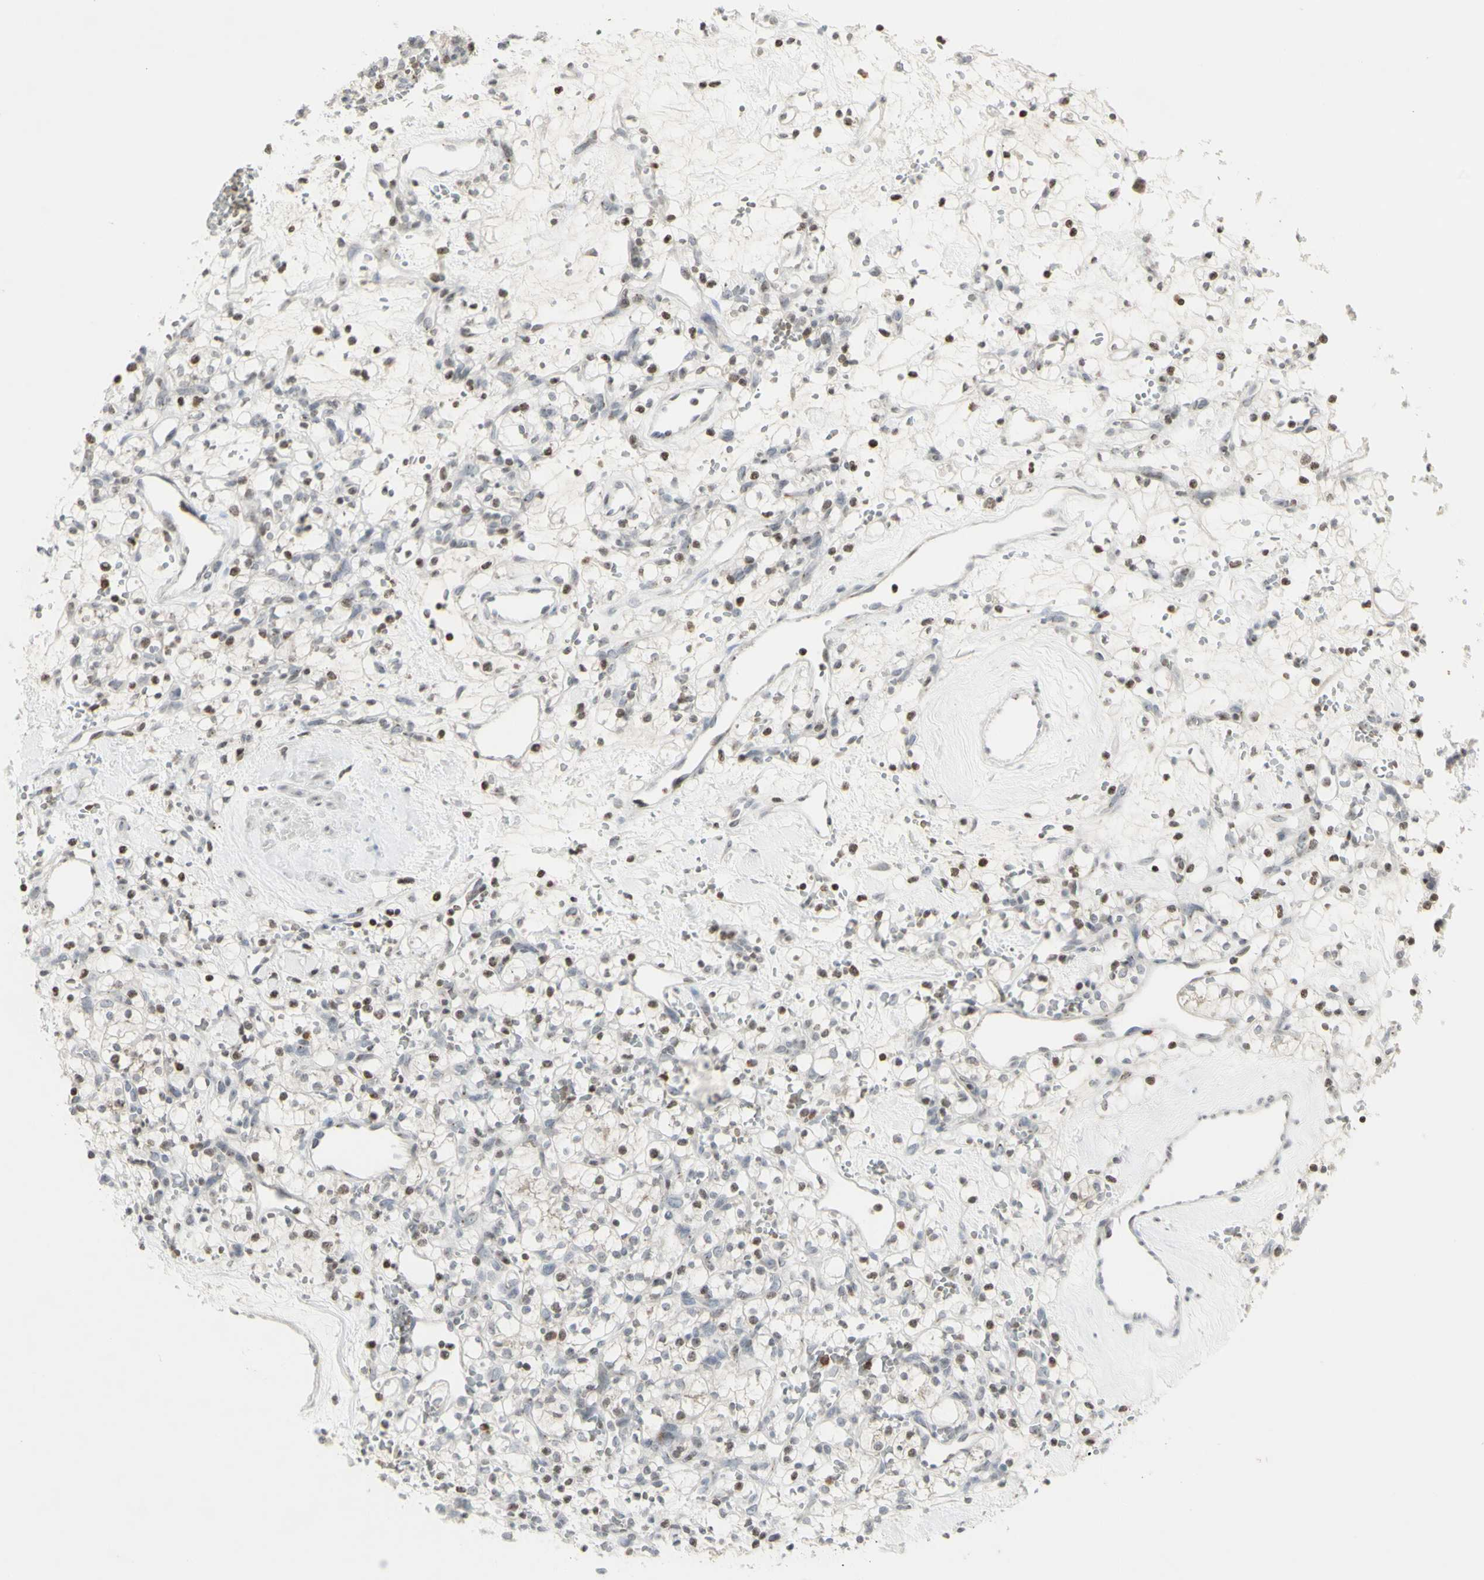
{"staining": {"intensity": "negative", "quantity": "none", "location": "none"}, "tissue": "renal cancer", "cell_type": "Tumor cells", "image_type": "cancer", "snomed": [{"axis": "morphology", "description": "Adenocarcinoma, NOS"}, {"axis": "topography", "description": "Kidney"}], "caption": "Tumor cells show no significant positivity in renal cancer (adenocarcinoma).", "gene": "MUC5AC", "patient": {"sex": "female", "age": 60}}